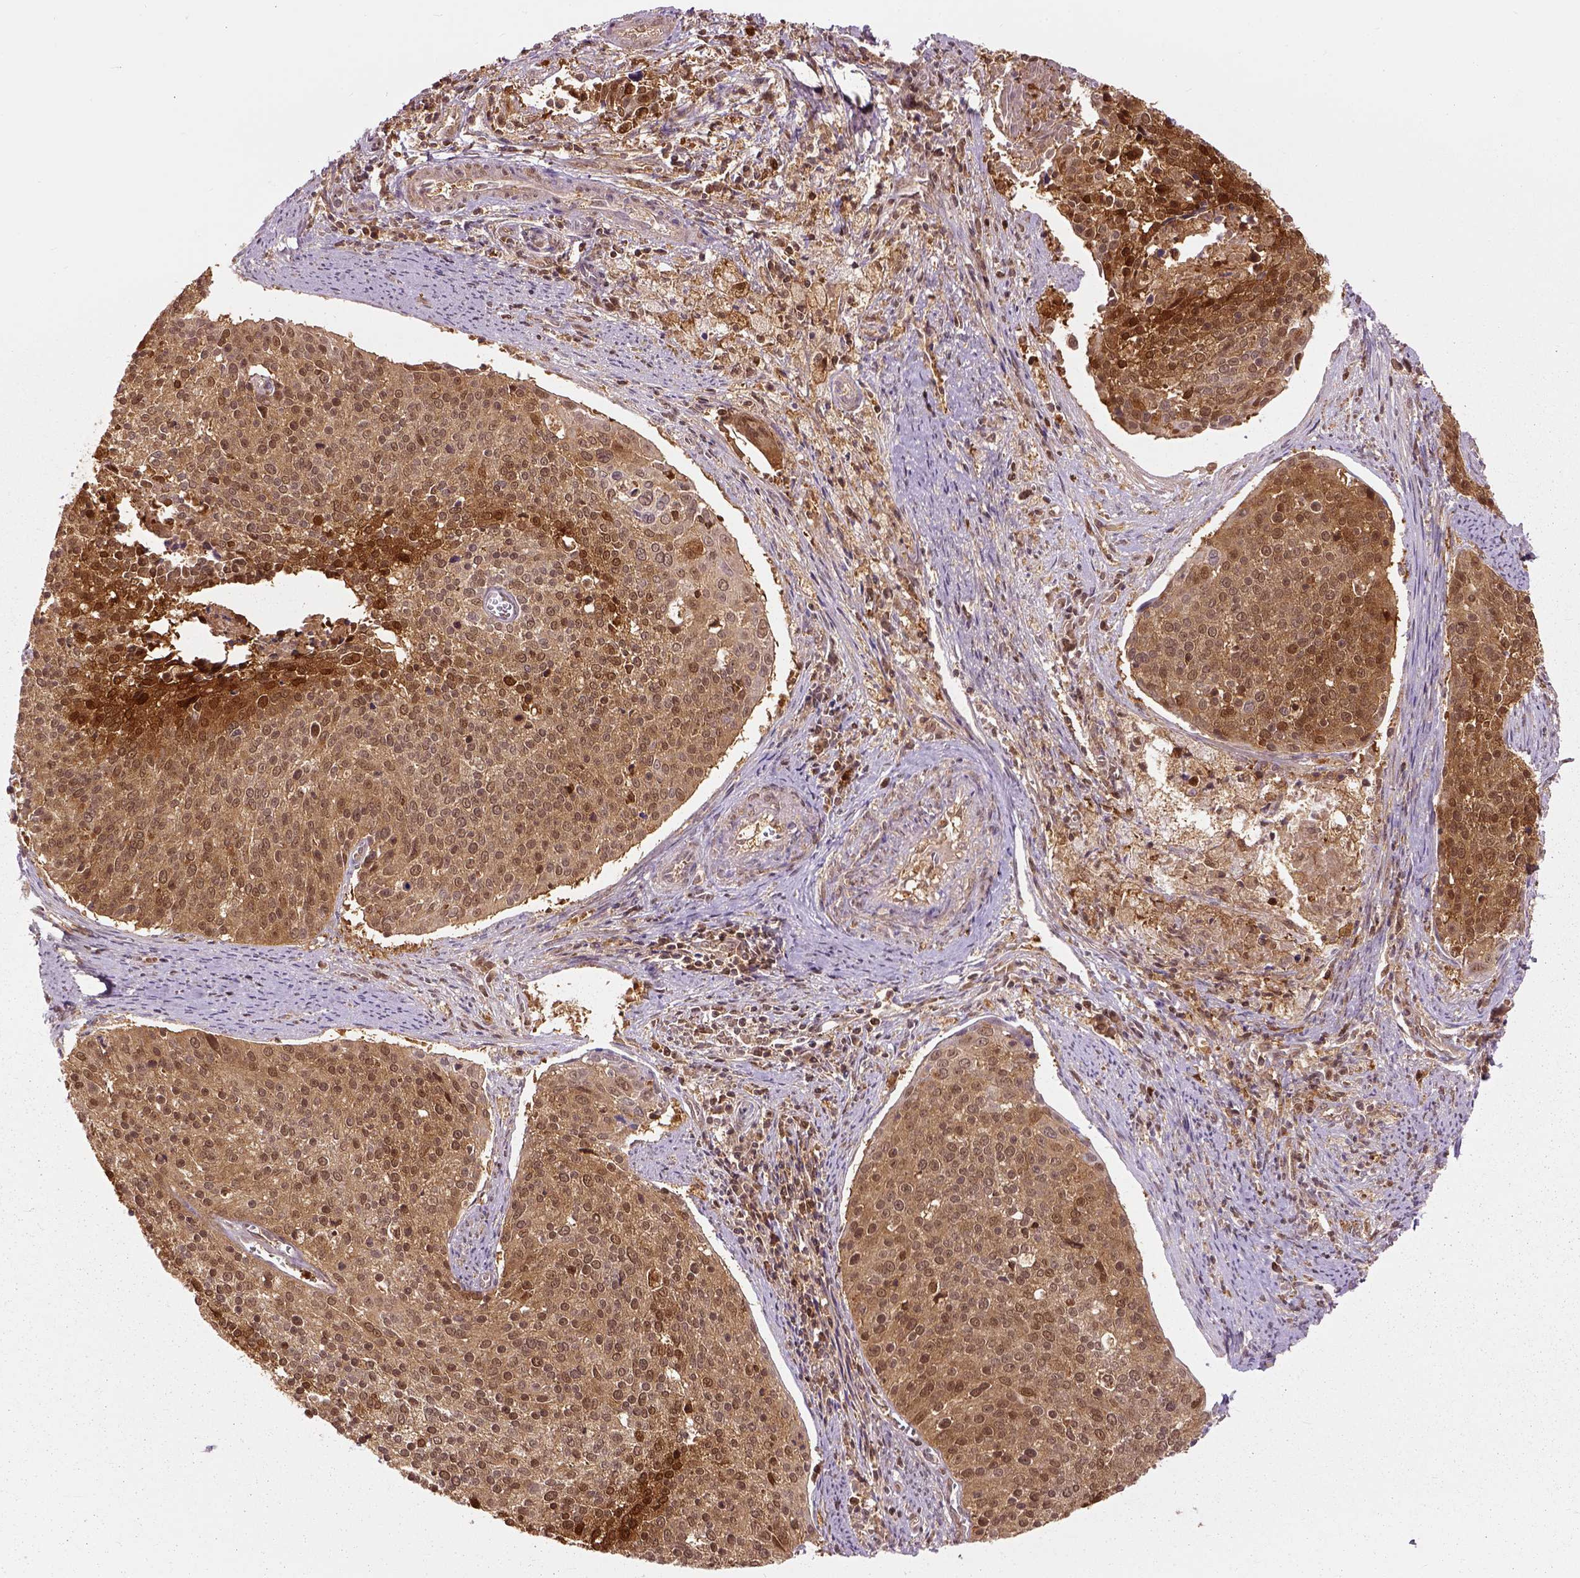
{"staining": {"intensity": "moderate", "quantity": ">75%", "location": "cytoplasmic/membranous,nuclear"}, "tissue": "cervical cancer", "cell_type": "Tumor cells", "image_type": "cancer", "snomed": [{"axis": "morphology", "description": "Squamous cell carcinoma, NOS"}, {"axis": "topography", "description": "Cervix"}], "caption": "Cervical cancer stained for a protein exhibits moderate cytoplasmic/membranous and nuclear positivity in tumor cells.", "gene": "GPI", "patient": {"sex": "female", "age": 39}}